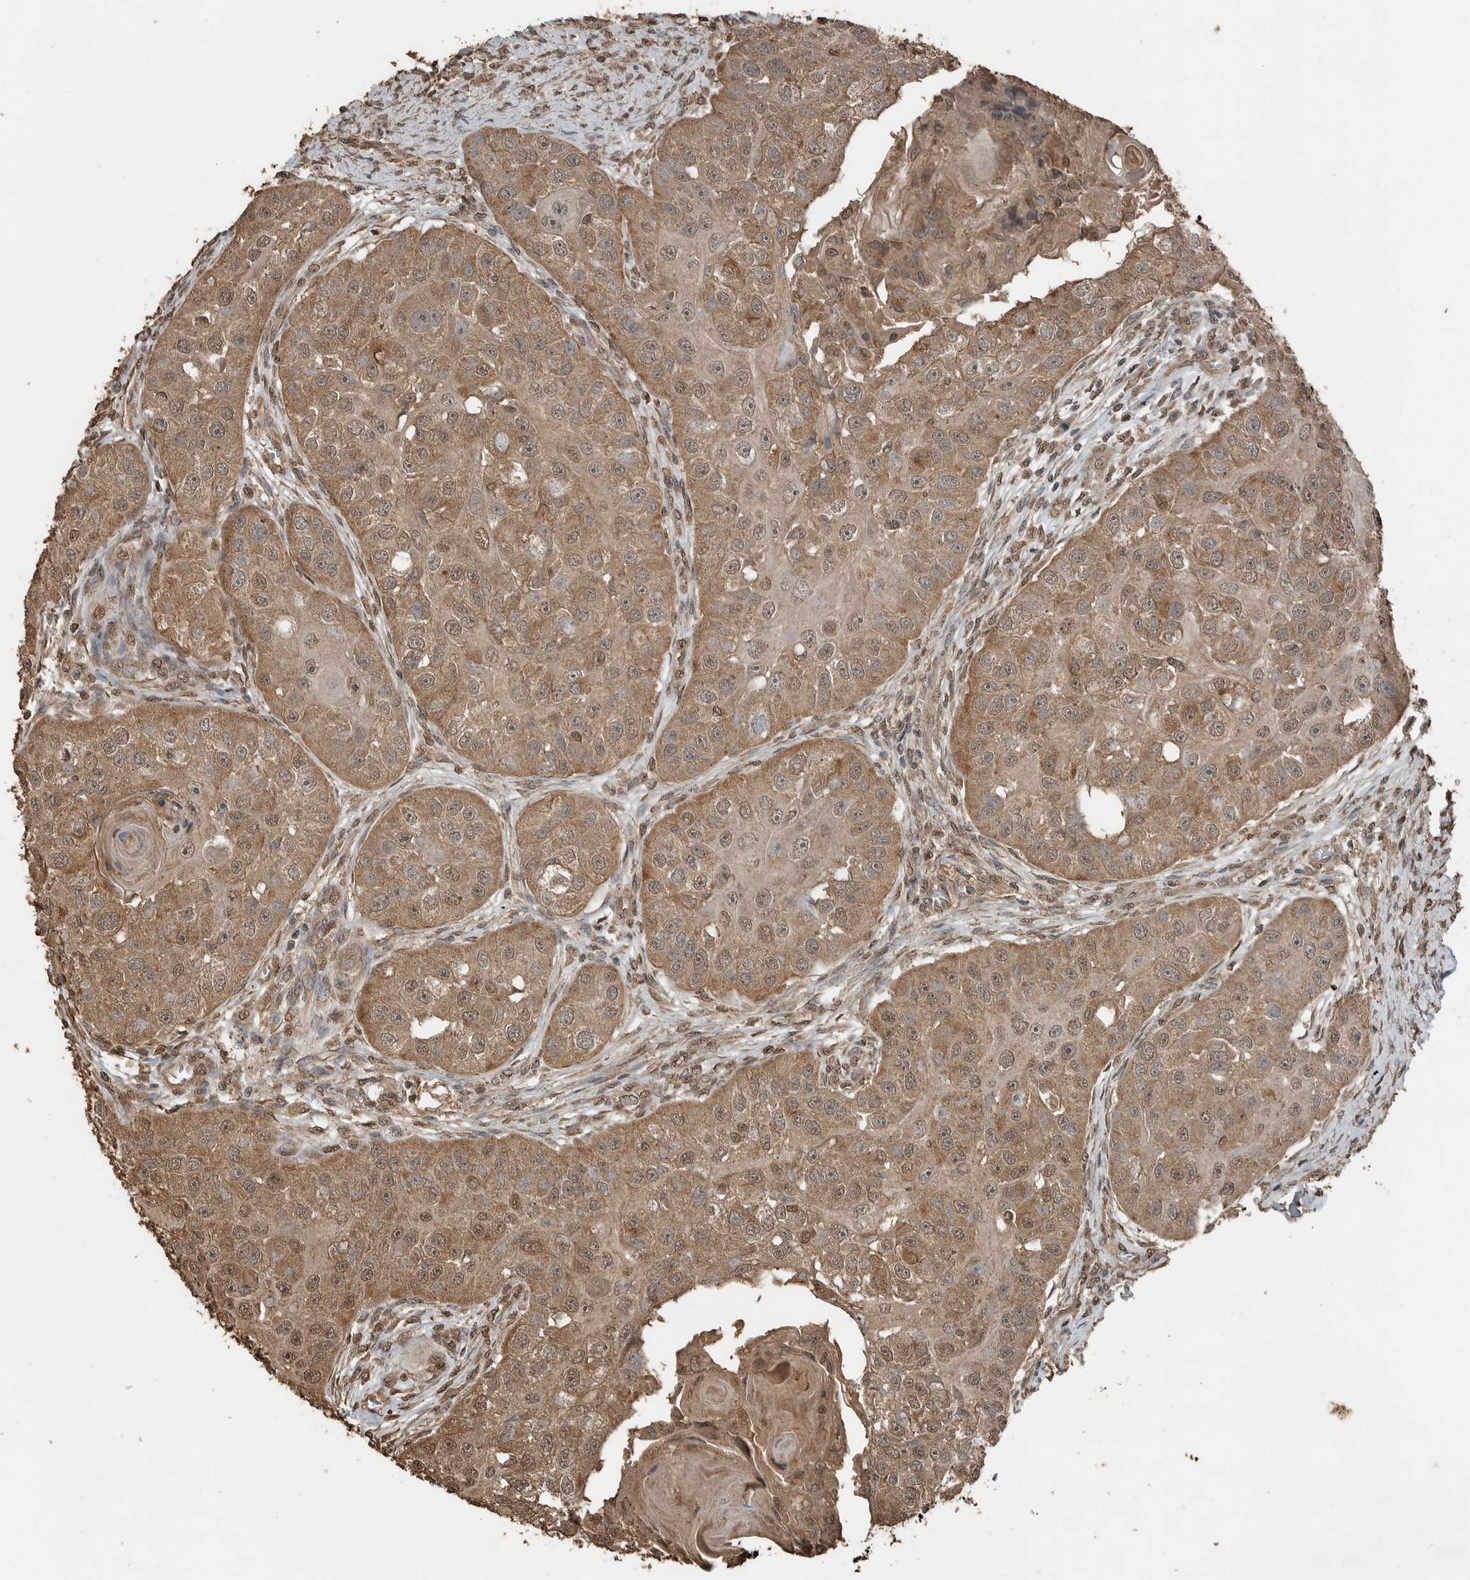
{"staining": {"intensity": "moderate", "quantity": ">75%", "location": "cytoplasmic/membranous,nuclear"}, "tissue": "head and neck cancer", "cell_type": "Tumor cells", "image_type": "cancer", "snomed": [{"axis": "morphology", "description": "Normal tissue, NOS"}, {"axis": "morphology", "description": "Squamous cell carcinoma, NOS"}, {"axis": "topography", "description": "Skeletal muscle"}, {"axis": "topography", "description": "Head-Neck"}], "caption": "Tumor cells show moderate cytoplasmic/membranous and nuclear expression in approximately >75% of cells in head and neck cancer (squamous cell carcinoma). The staining was performed using DAB (3,3'-diaminobenzidine), with brown indicating positive protein expression. Nuclei are stained blue with hematoxylin.", "gene": "BLZF1", "patient": {"sex": "male", "age": 51}}